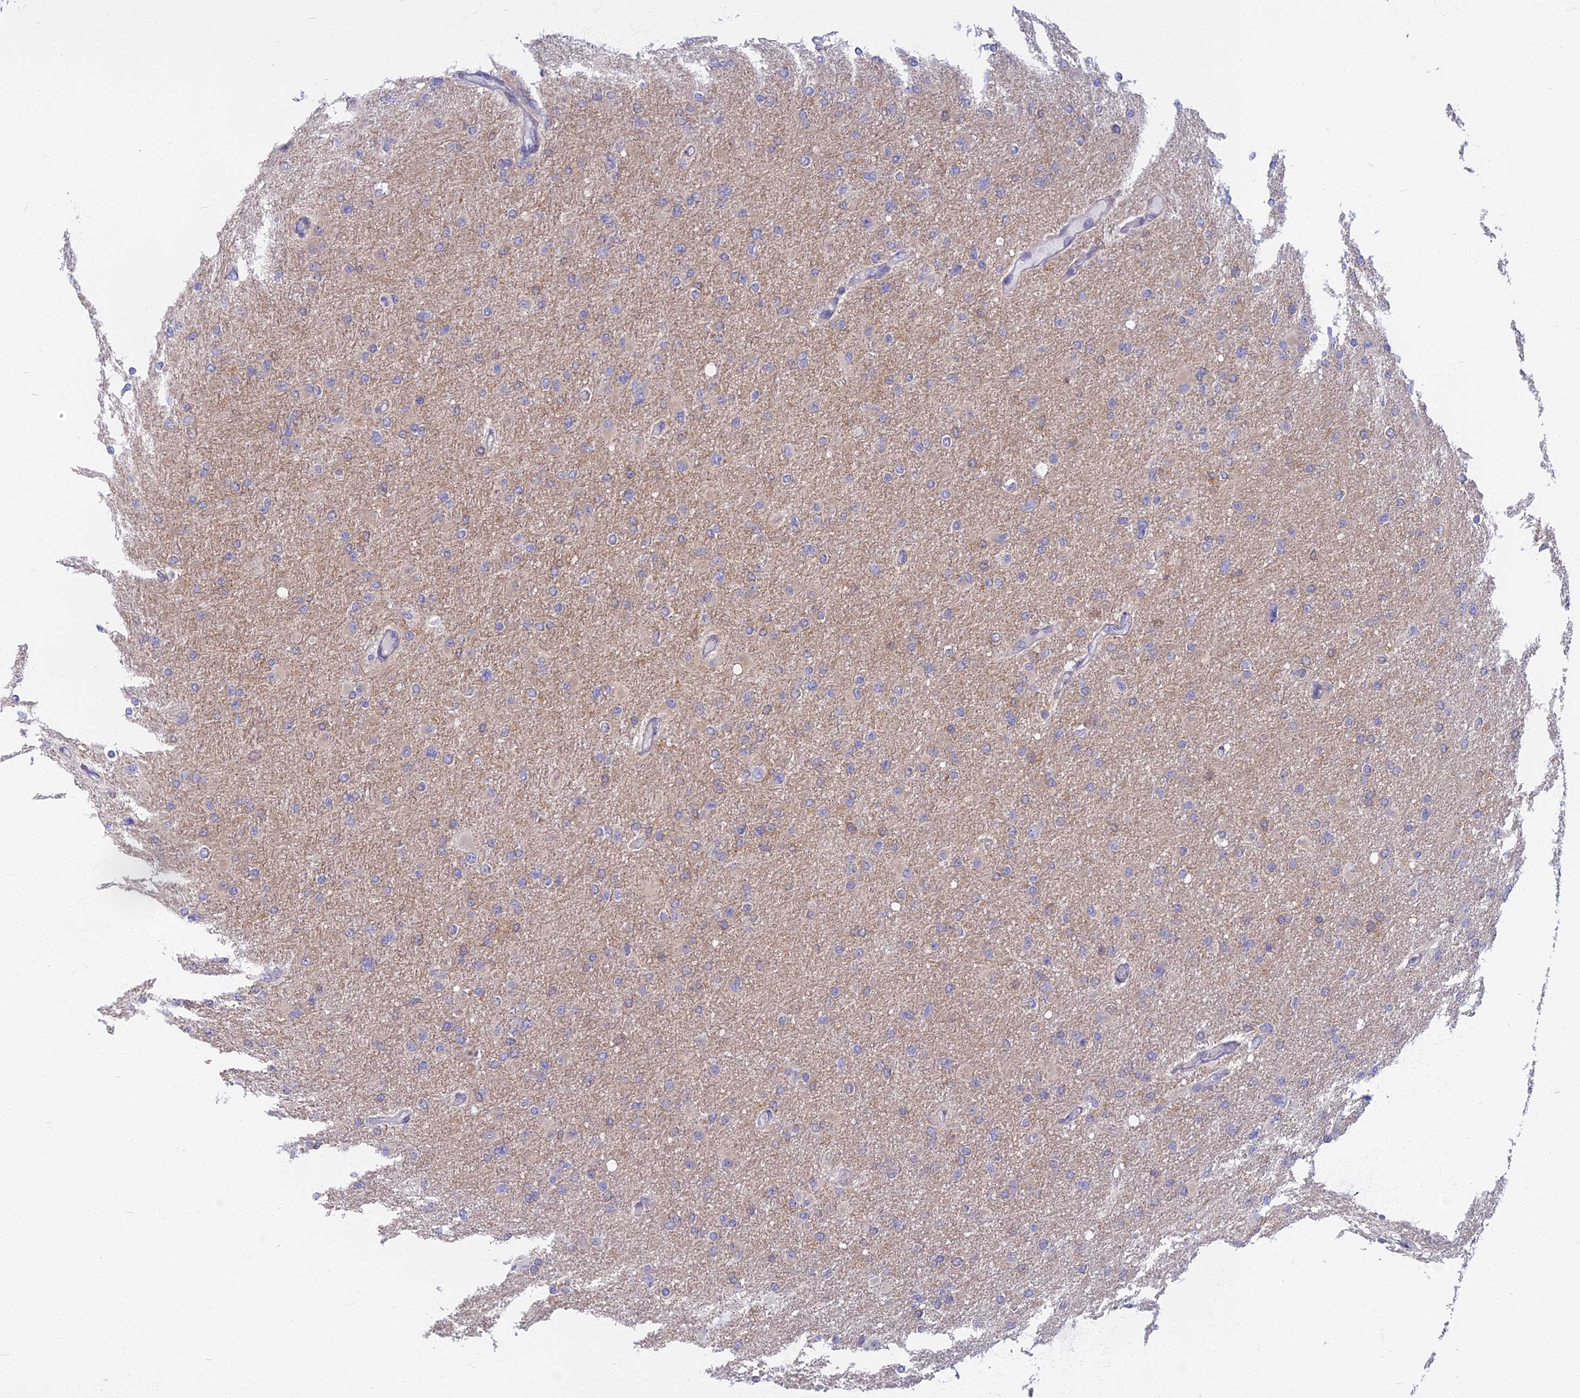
{"staining": {"intensity": "negative", "quantity": "none", "location": "none"}, "tissue": "glioma", "cell_type": "Tumor cells", "image_type": "cancer", "snomed": [{"axis": "morphology", "description": "Glioma, malignant, High grade"}, {"axis": "topography", "description": "Cerebral cortex"}], "caption": "Histopathology image shows no significant protein positivity in tumor cells of glioma.", "gene": "DDX51", "patient": {"sex": "female", "age": 36}}